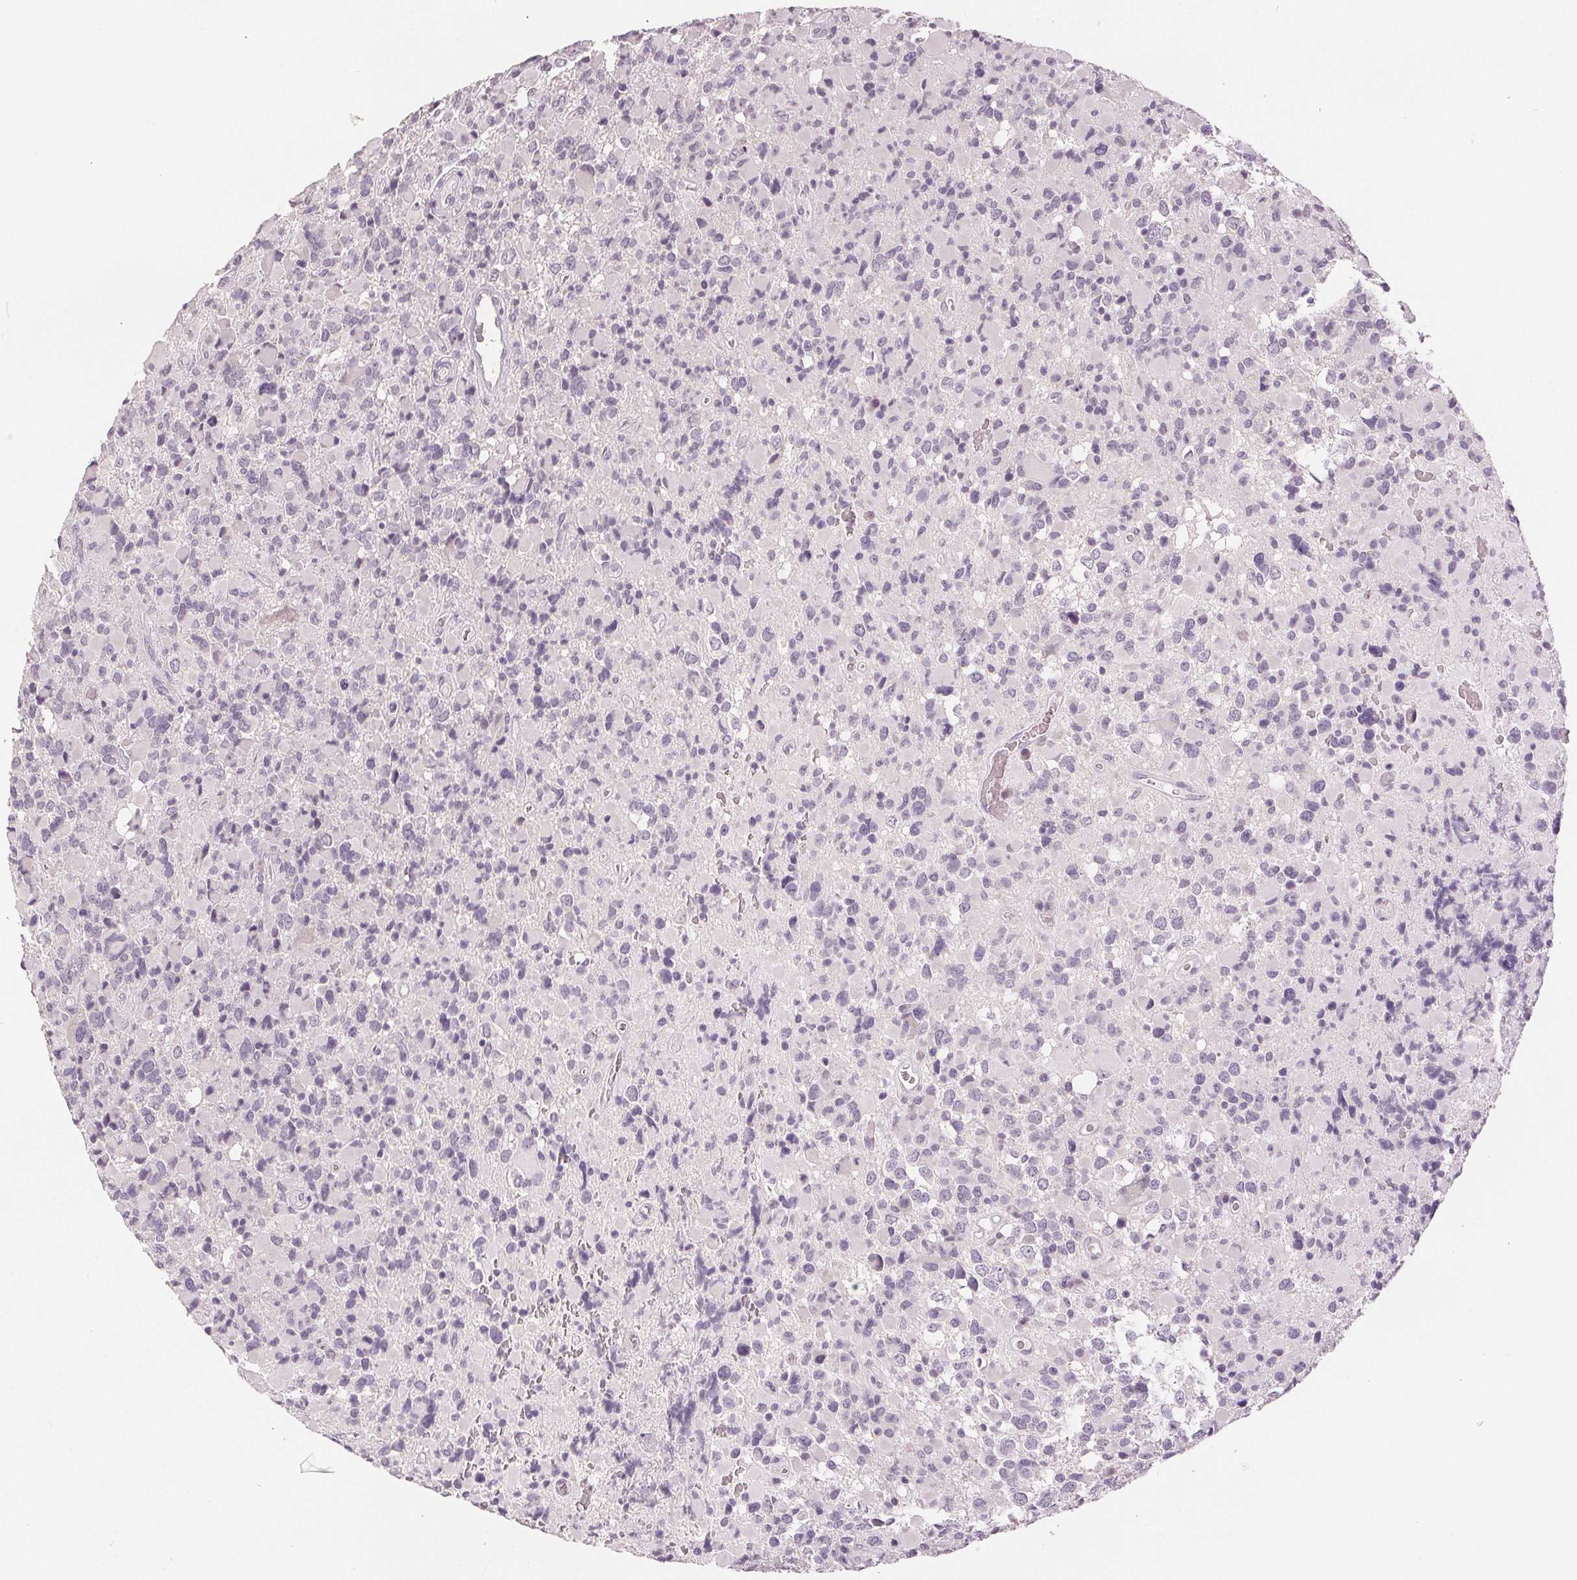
{"staining": {"intensity": "negative", "quantity": "none", "location": "none"}, "tissue": "glioma", "cell_type": "Tumor cells", "image_type": "cancer", "snomed": [{"axis": "morphology", "description": "Glioma, malignant, High grade"}, {"axis": "topography", "description": "Brain"}], "caption": "Protein analysis of malignant high-grade glioma shows no significant staining in tumor cells.", "gene": "SLC27A5", "patient": {"sex": "female", "age": 40}}